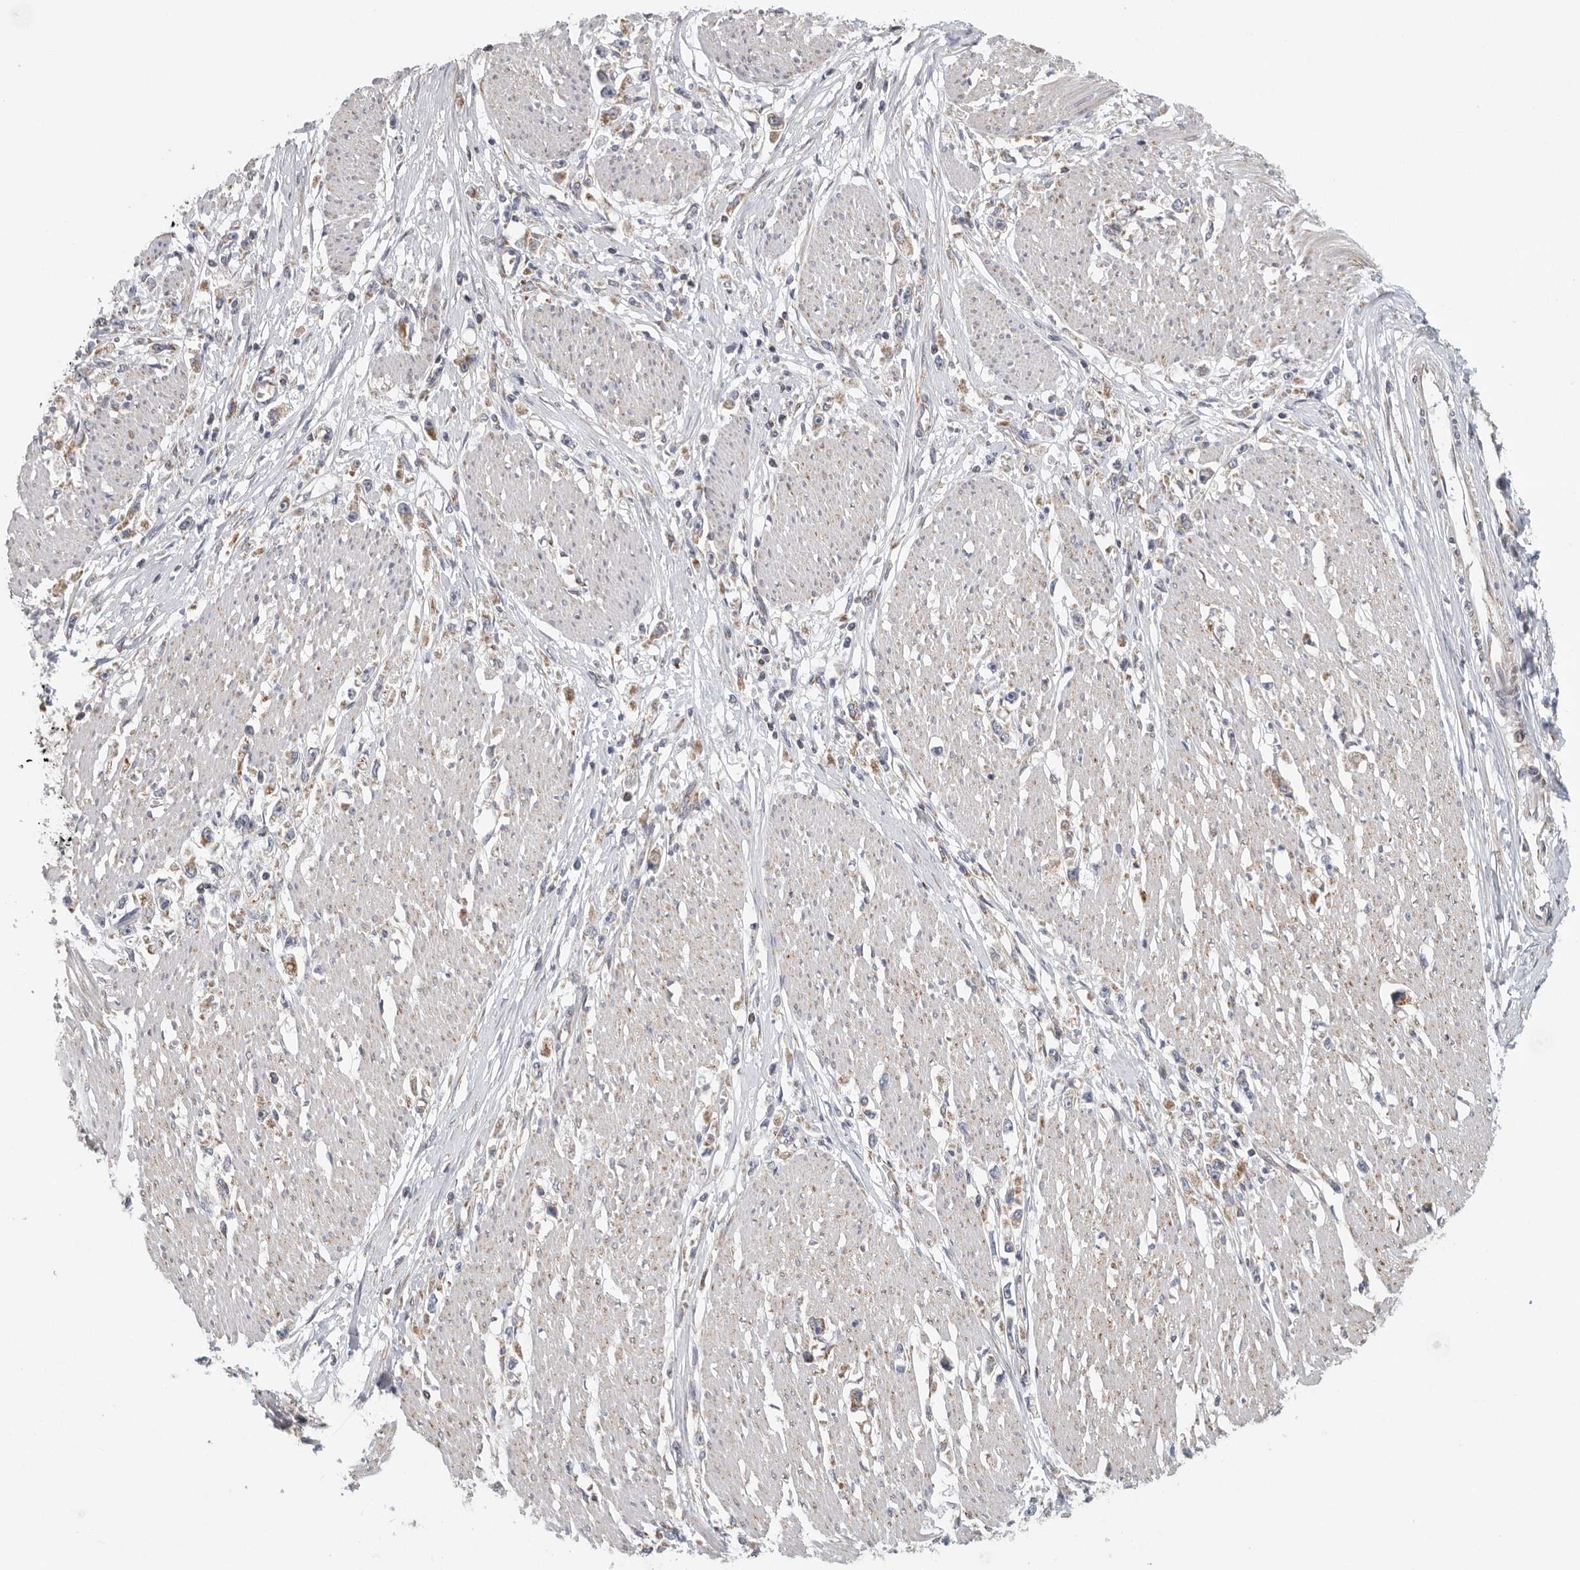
{"staining": {"intensity": "weak", "quantity": ">75%", "location": "cytoplasmic/membranous"}, "tissue": "stomach cancer", "cell_type": "Tumor cells", "image_type": "cancer", "snomed": [{"axis": "morphology", "description": "Adenocarcinoma, NOS"}, {"axis": "topography", "description": "Stomach"}], "caption": "This histopathology image shows immunohistochemistry staining of adenocarcinoma (stomach), with low weak cytoplasmic/membranous expression in about >75% of tumor cells.", "gene": "FKBP8", "patient": {"sex": "female", "age": 59}}